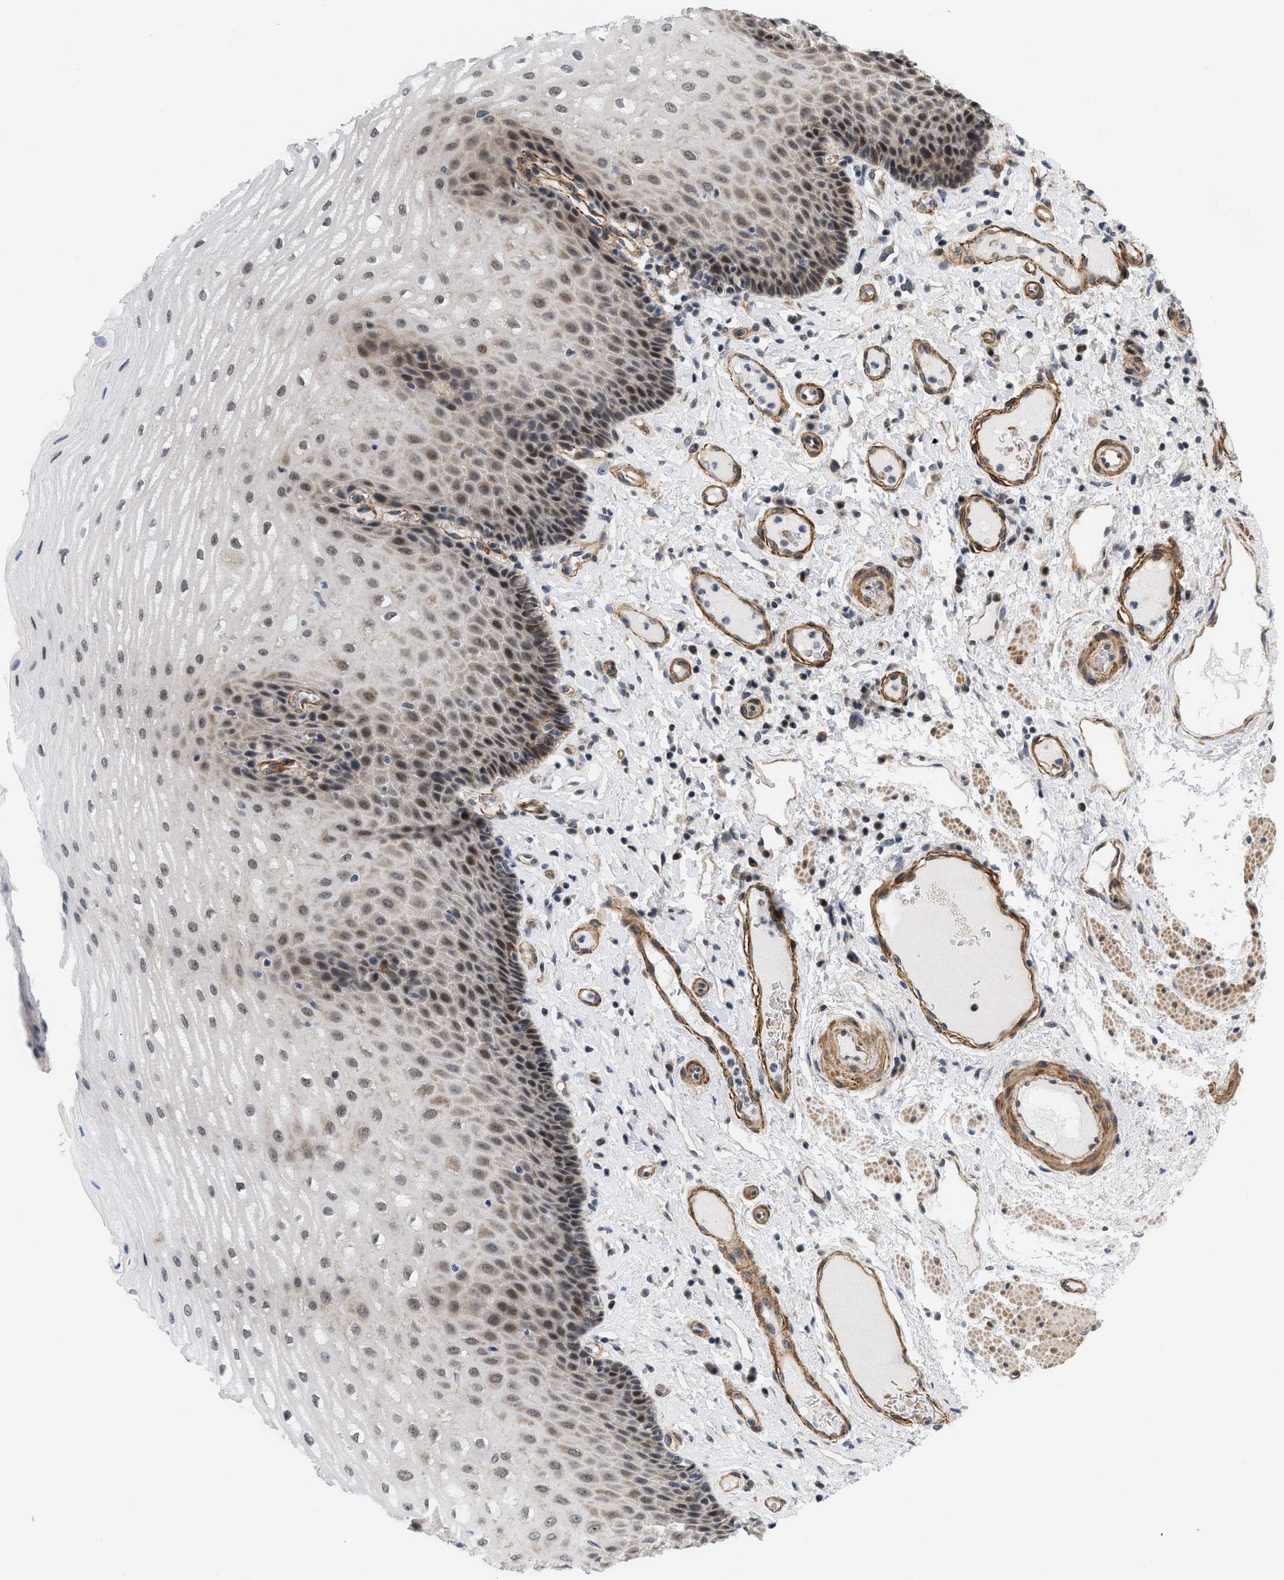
{"staining": {"intensity": "moderate", "quantity": "25%-75%", "location": "cytoplasmic/membranous,nuclear"}, "tissue": "esophagus", "cell_type": "Squamous epithelial cells", "image_type": "normal", "snomed": [{"axis": "morphology", "description": "Normal tissue, NOS"}, {"axis": "topography", "description": "Esophagus"}], "caption": "Brown immunohistochemical staining in normal esophagus reveals moderate cytoplasmic/membranous,nuclear staining in approximately 25%-75% of squamous epithelial cells.", "gene": "GPRASP2", "patient": {"sex": "male", "age": 54}}